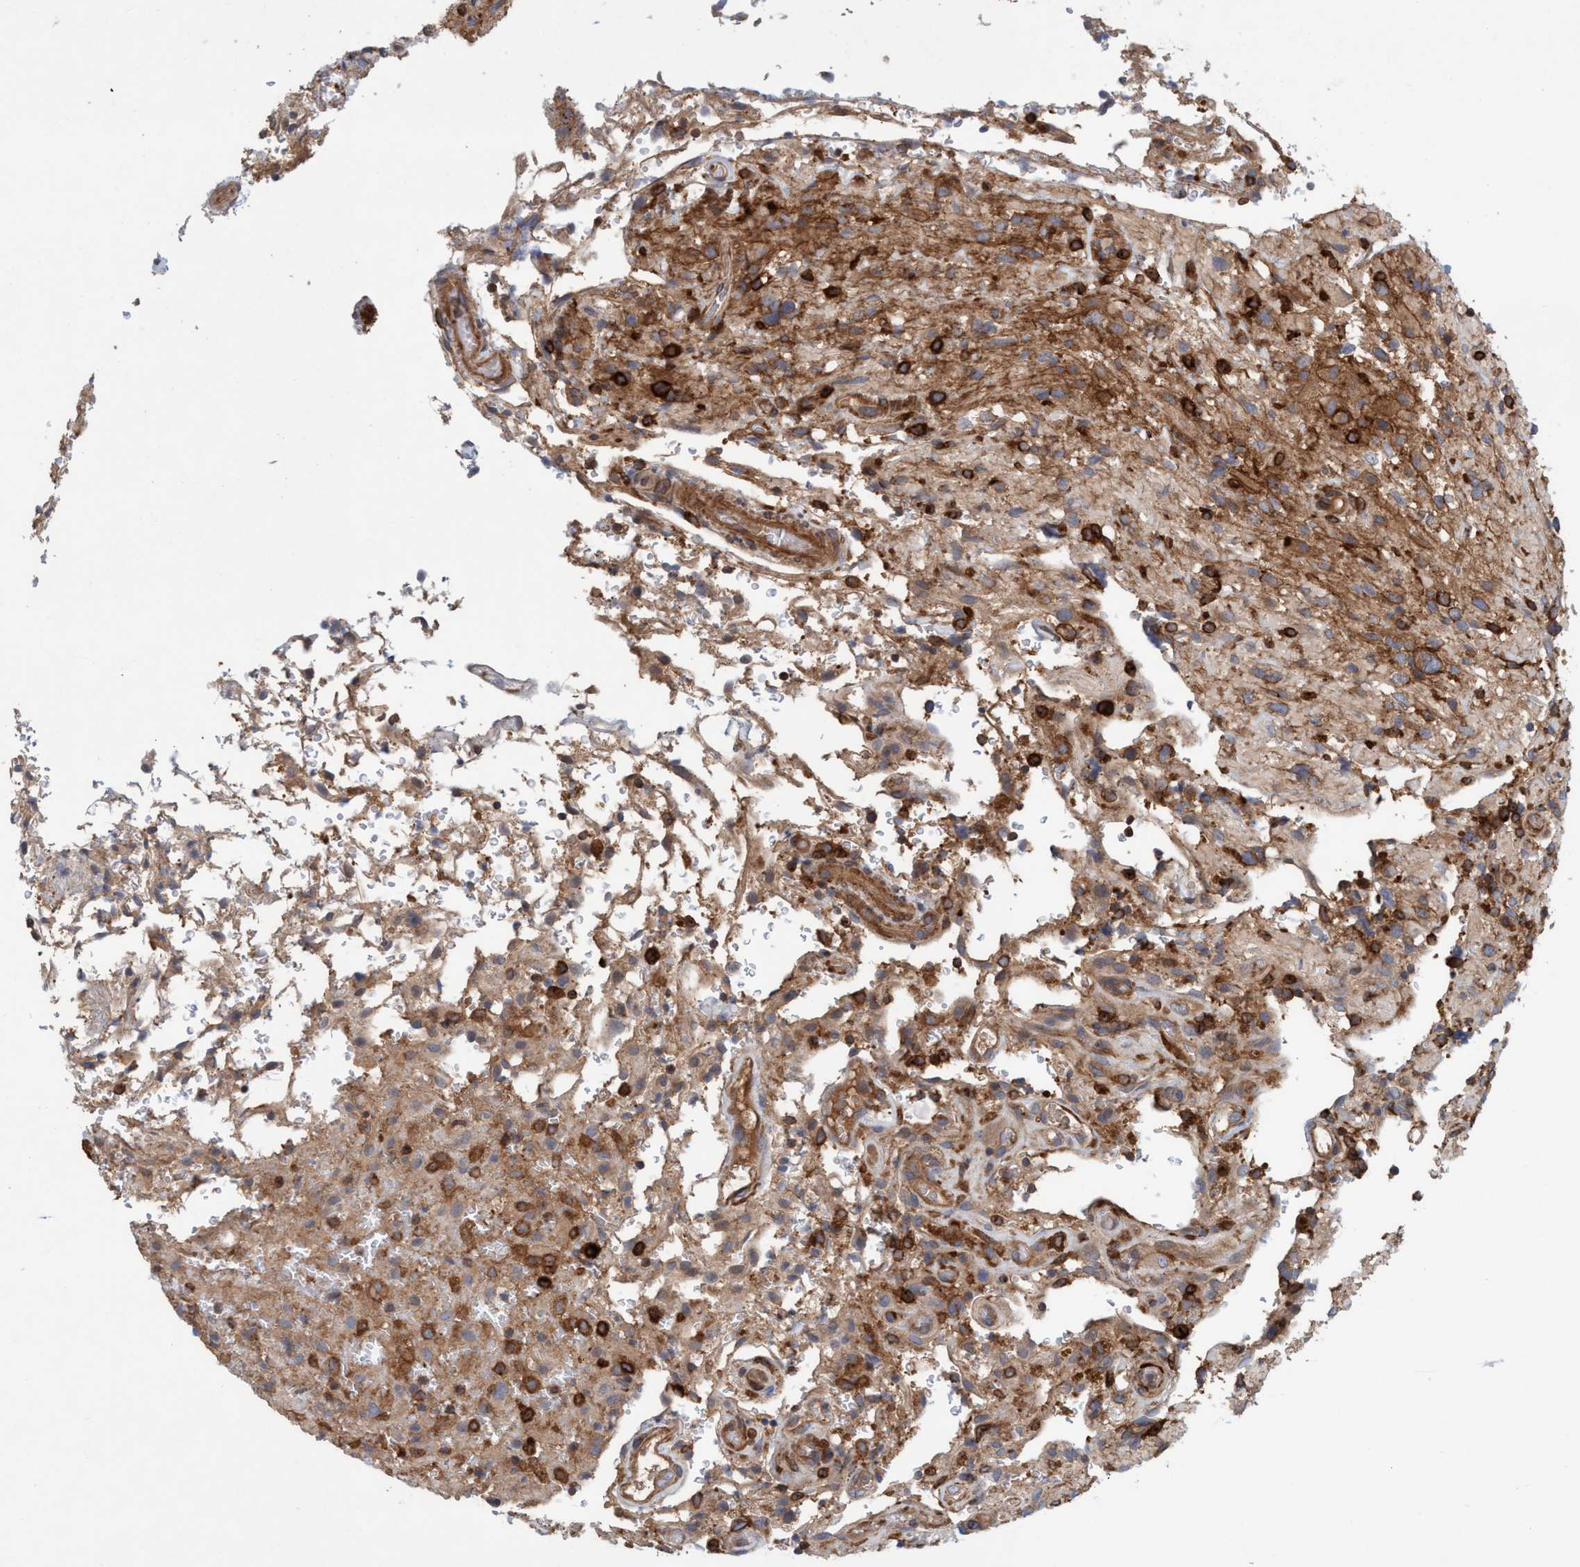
{"staining": {"intensity": "moderate", "quantity": ">75%", "location": "cytoplasmic/membranous"}, "tissue": "glioma", "cell_type": "Tumor cells", "image_type": "cancer", "snomed": [{"axis": "morphology", "description": "Glioma, malignant, High grade"}, {"axis": "topography", "description": "Brain"}], "caption": "Protein expression analysis of glioma exhibits moderate cytoplasmic/membranous staining in about >75% of tumor cells.", "gene": "SPECC1", "patient": {"sex": "male", "age": 33}}